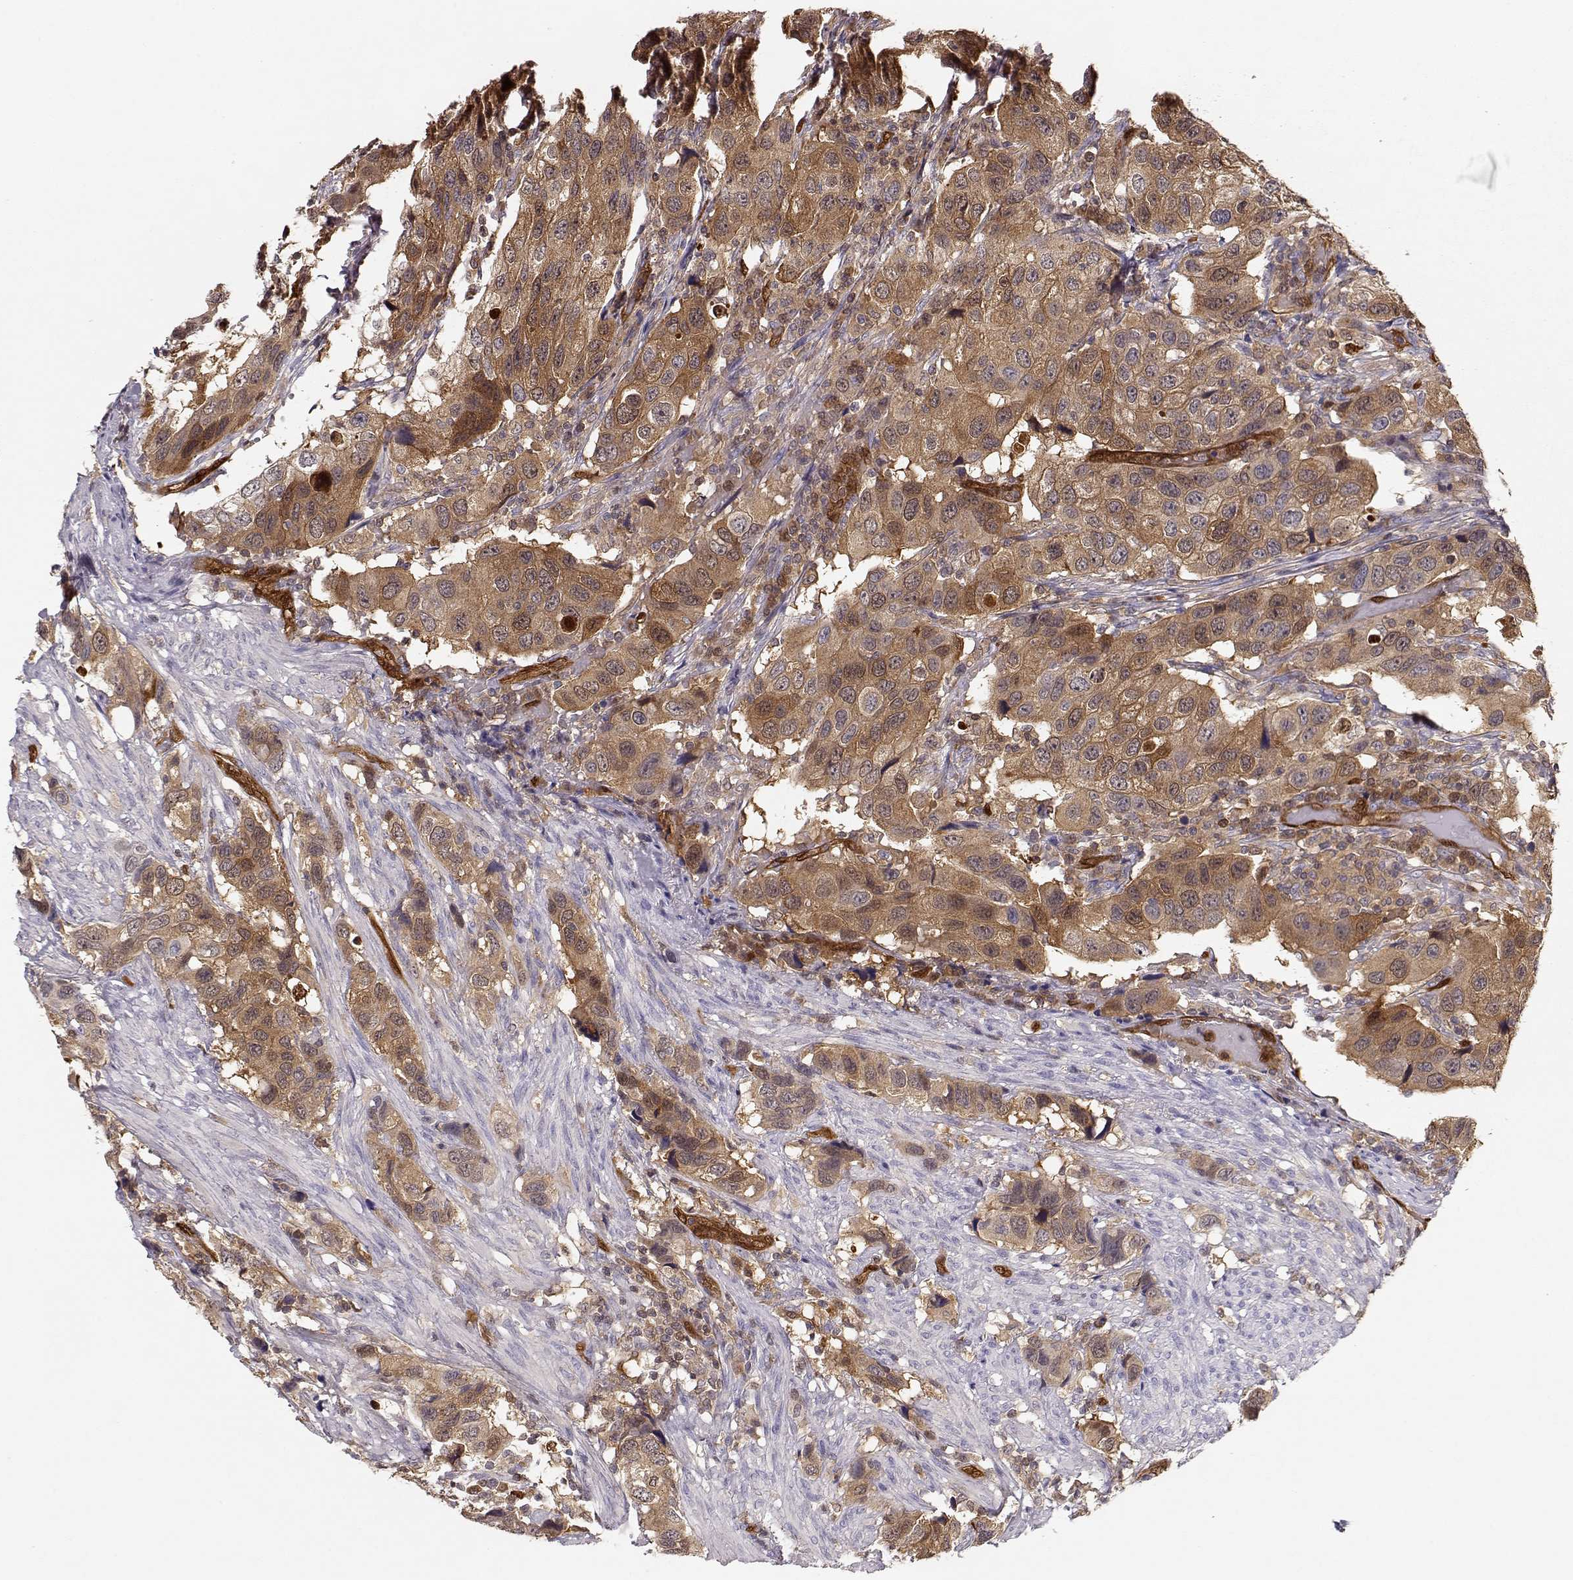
{"staining": {"intensity": "moderate", "quantity": "25%-75%", "location": "cytoplasmic/membranous"}, "tissue": "urothelial cancer", "cell_type": "Tumor cells", "image_type": "cancer", "snomed": [{"axis": "morphology", "description": "Urothelial carcinoma, High grade"}, {"axis": "topography", "description": "Urinary bladder"}], "caption": "Urothelial carcinoma (high-grade) tissue shows moderate cytoplasmic/membranous expression in about 25%-75% of tumor cells", "gene": "PNP", "patient": {"sex": "male", "age": 79}}